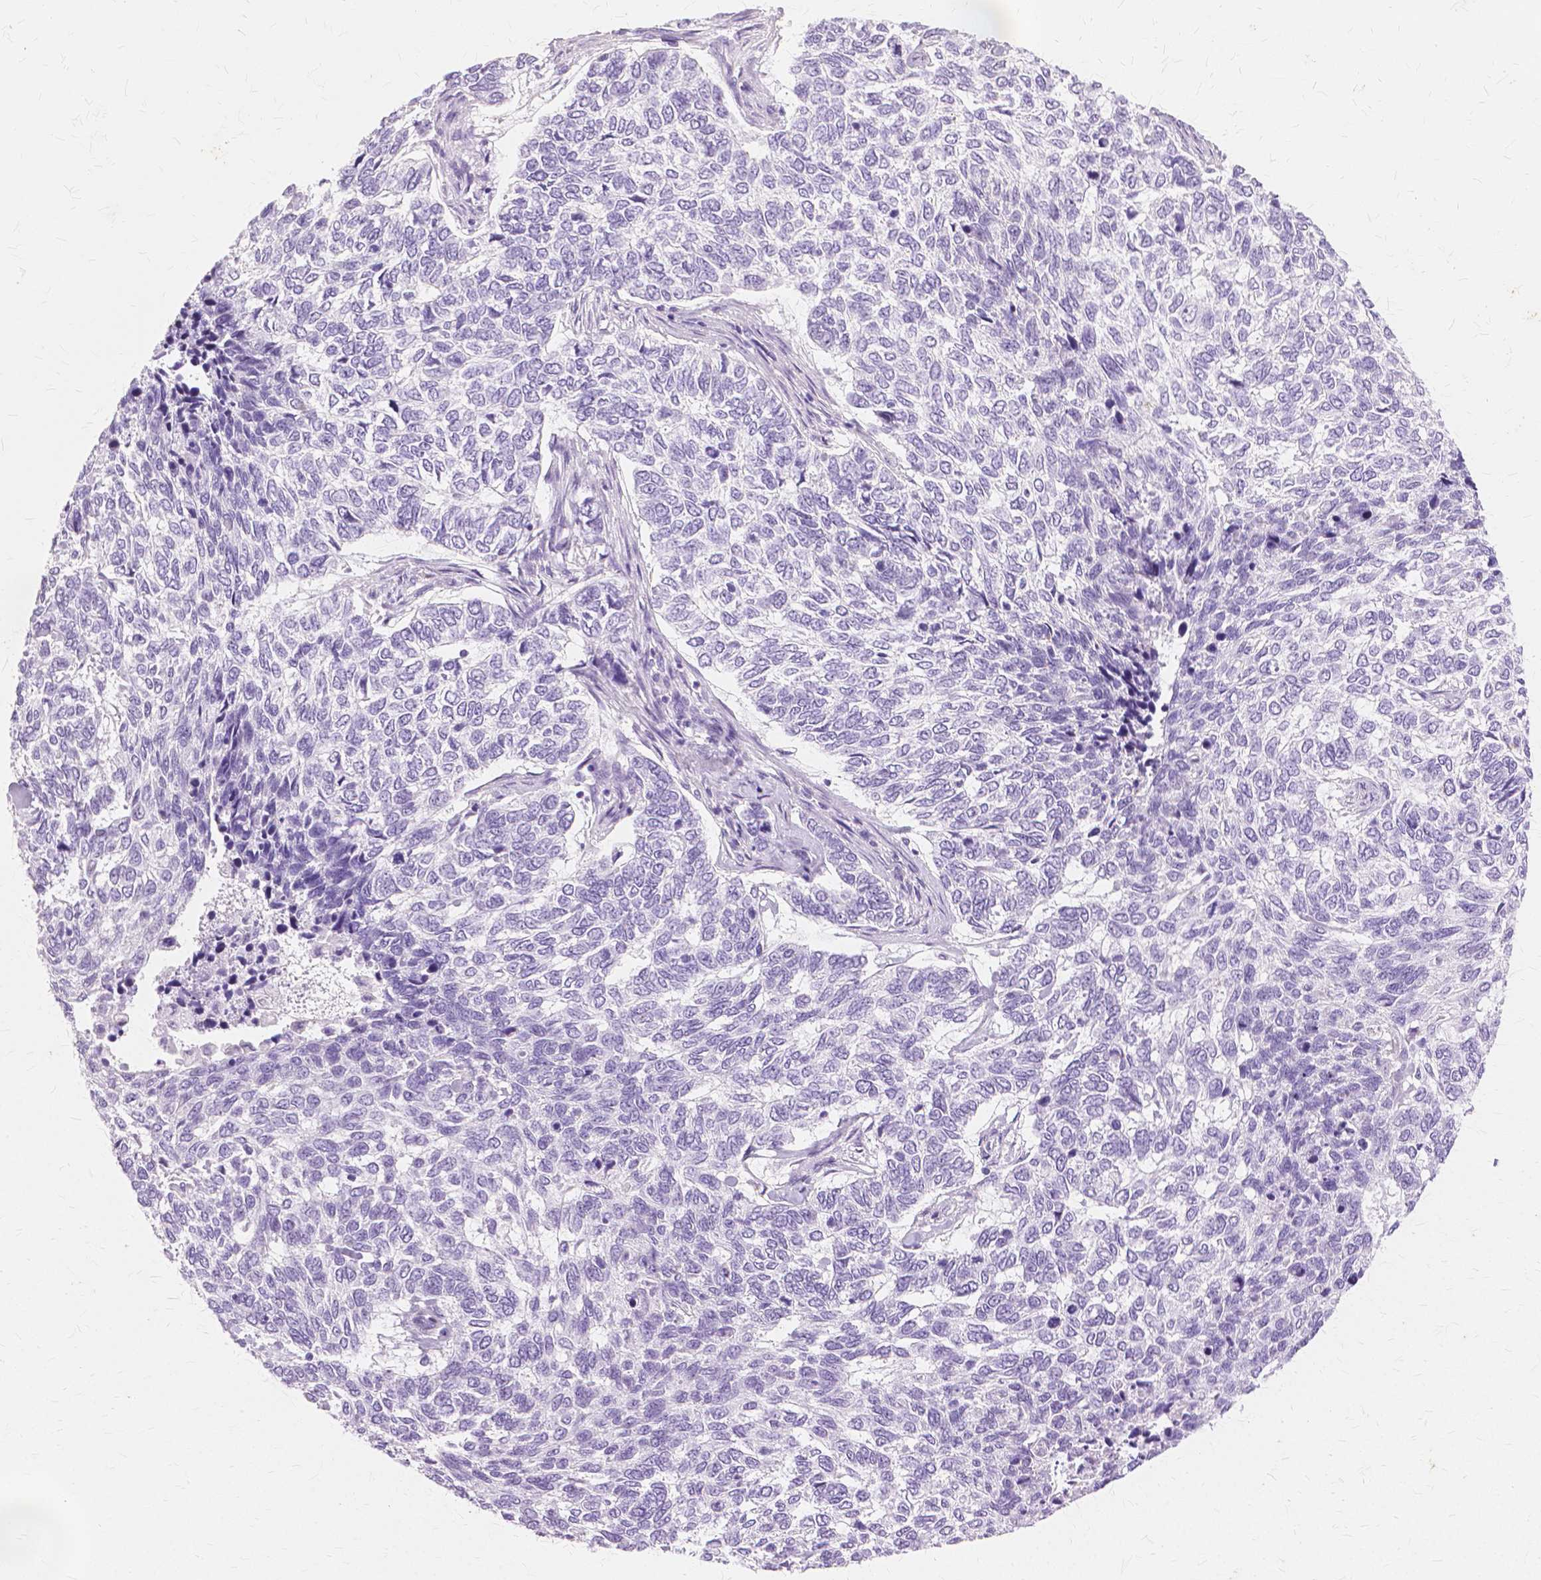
{"staining": {"intensity": "negative", "quantity": "none", "location": "none"}, "tissue": "skin cancer", "cell_type": "Tumor cells", "image_type": "cancer", "snomed": [{"axis": "morphology", "description": "Basal cell carcinoma"}, {"axis": "topography", "description": "Skin"}], "caption": "Immunohistochemistry photomicrograph of neoplastic tissue: human skin cancer (basal cell carcinoma) stained with DAB (3,3'-diaminobenzidine) displays no significant protein expression in tumor cells.", "gene": "TGM1", "patient": {"sex": "female", "age": 65}}